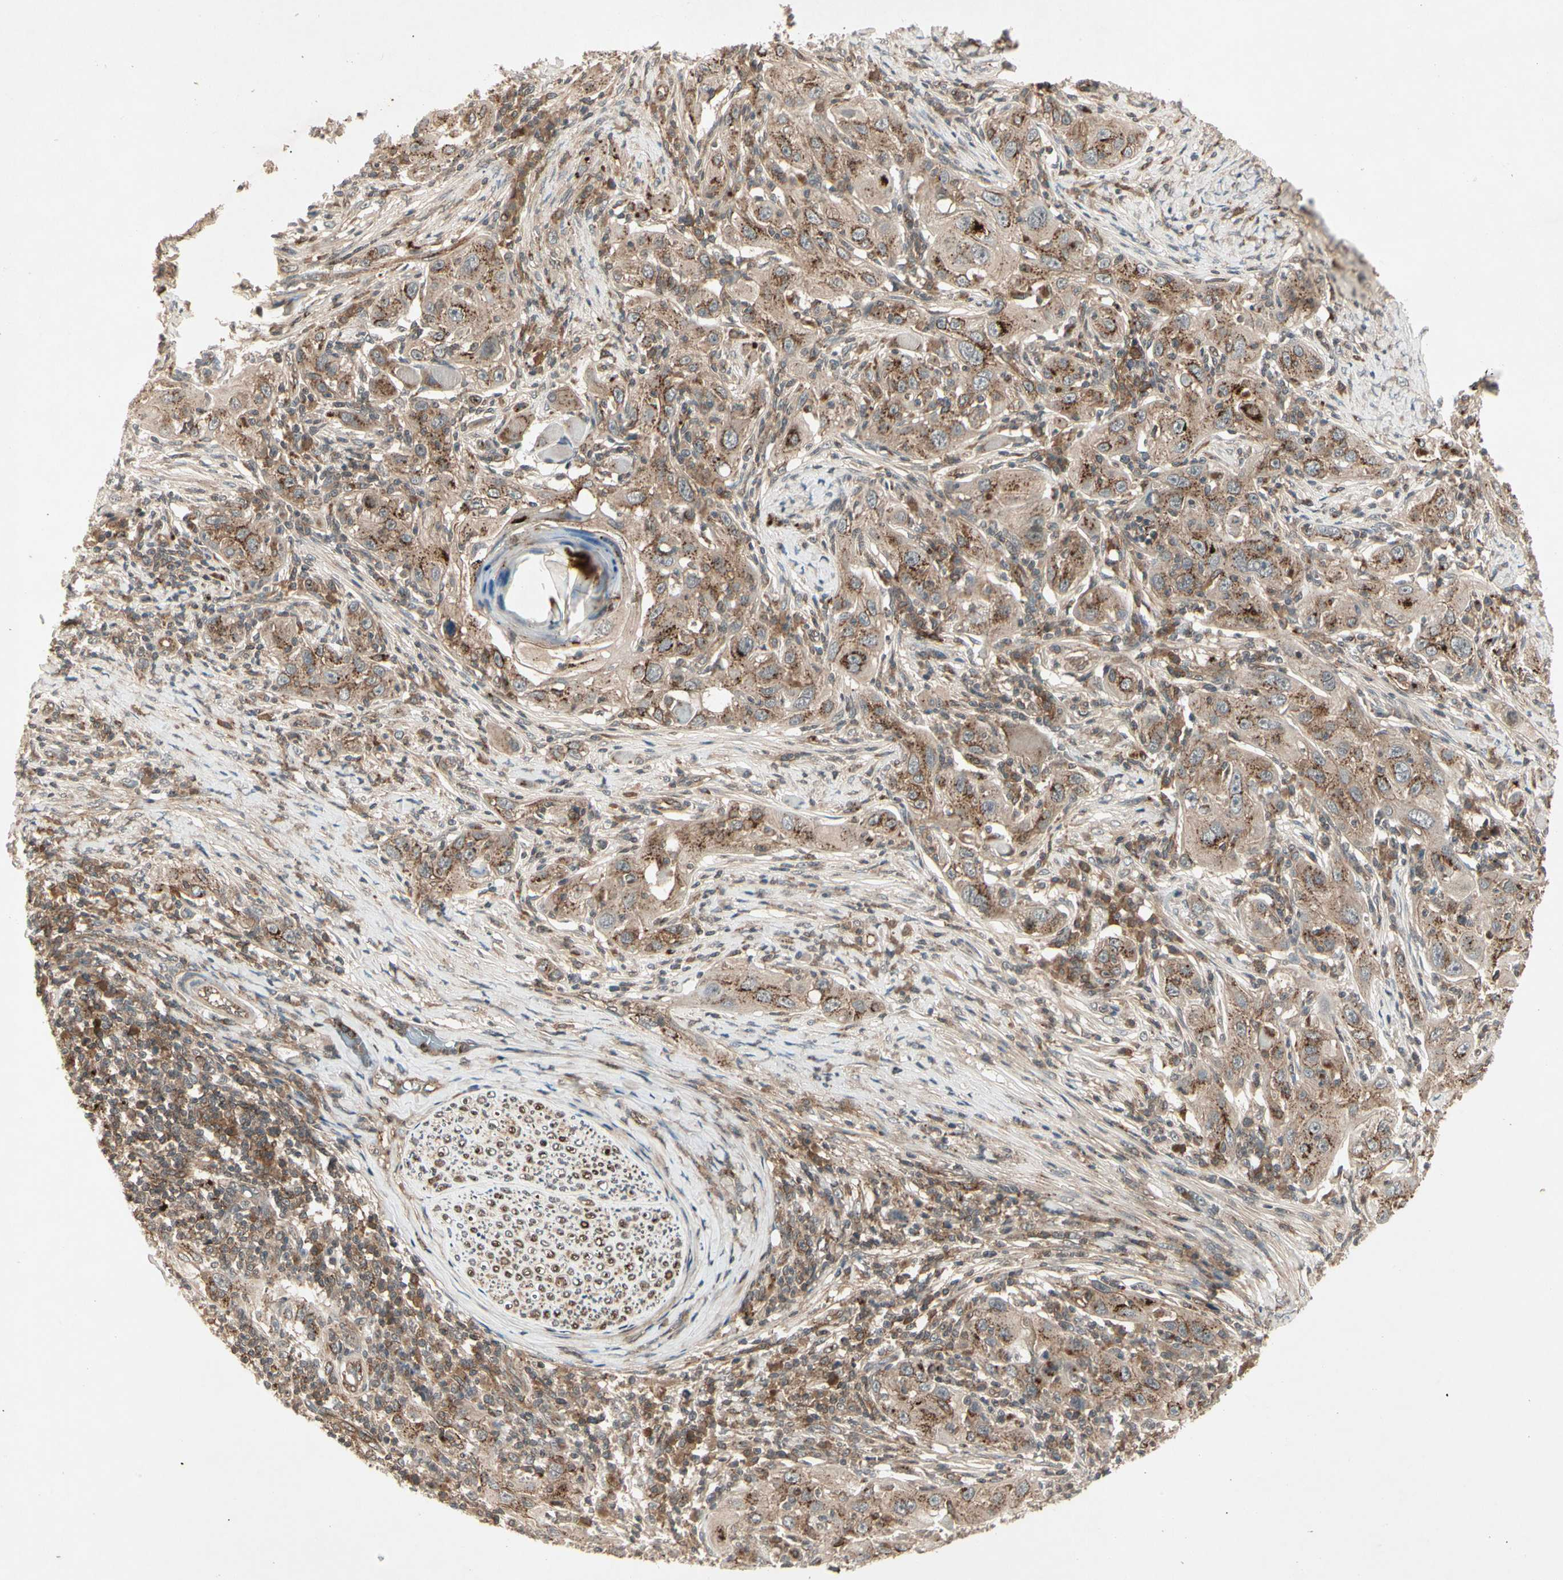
{"staining": {"intensity": "strong", "quantity": ">75%", "location": "cytoplasmic/membranous"}, "tissue": "skin cancer", "cell_type": "Tumor cells", "image_type": "cancer", "snomed": [{"axis": "morphology", "description": "Squamous cell carcinoma, NOS"}, {"axis": "topography", "description": "Skin"}], "caption": "Immunohistochemistry (IHC) of skin cancer (squamous cell carcinoma) shows high levels of strong cytoplasmic/membranous positivity in approximately >75% of tumor cells.", "gene": "FLOT1", "patient": {"sex": "female", "age": 88}}